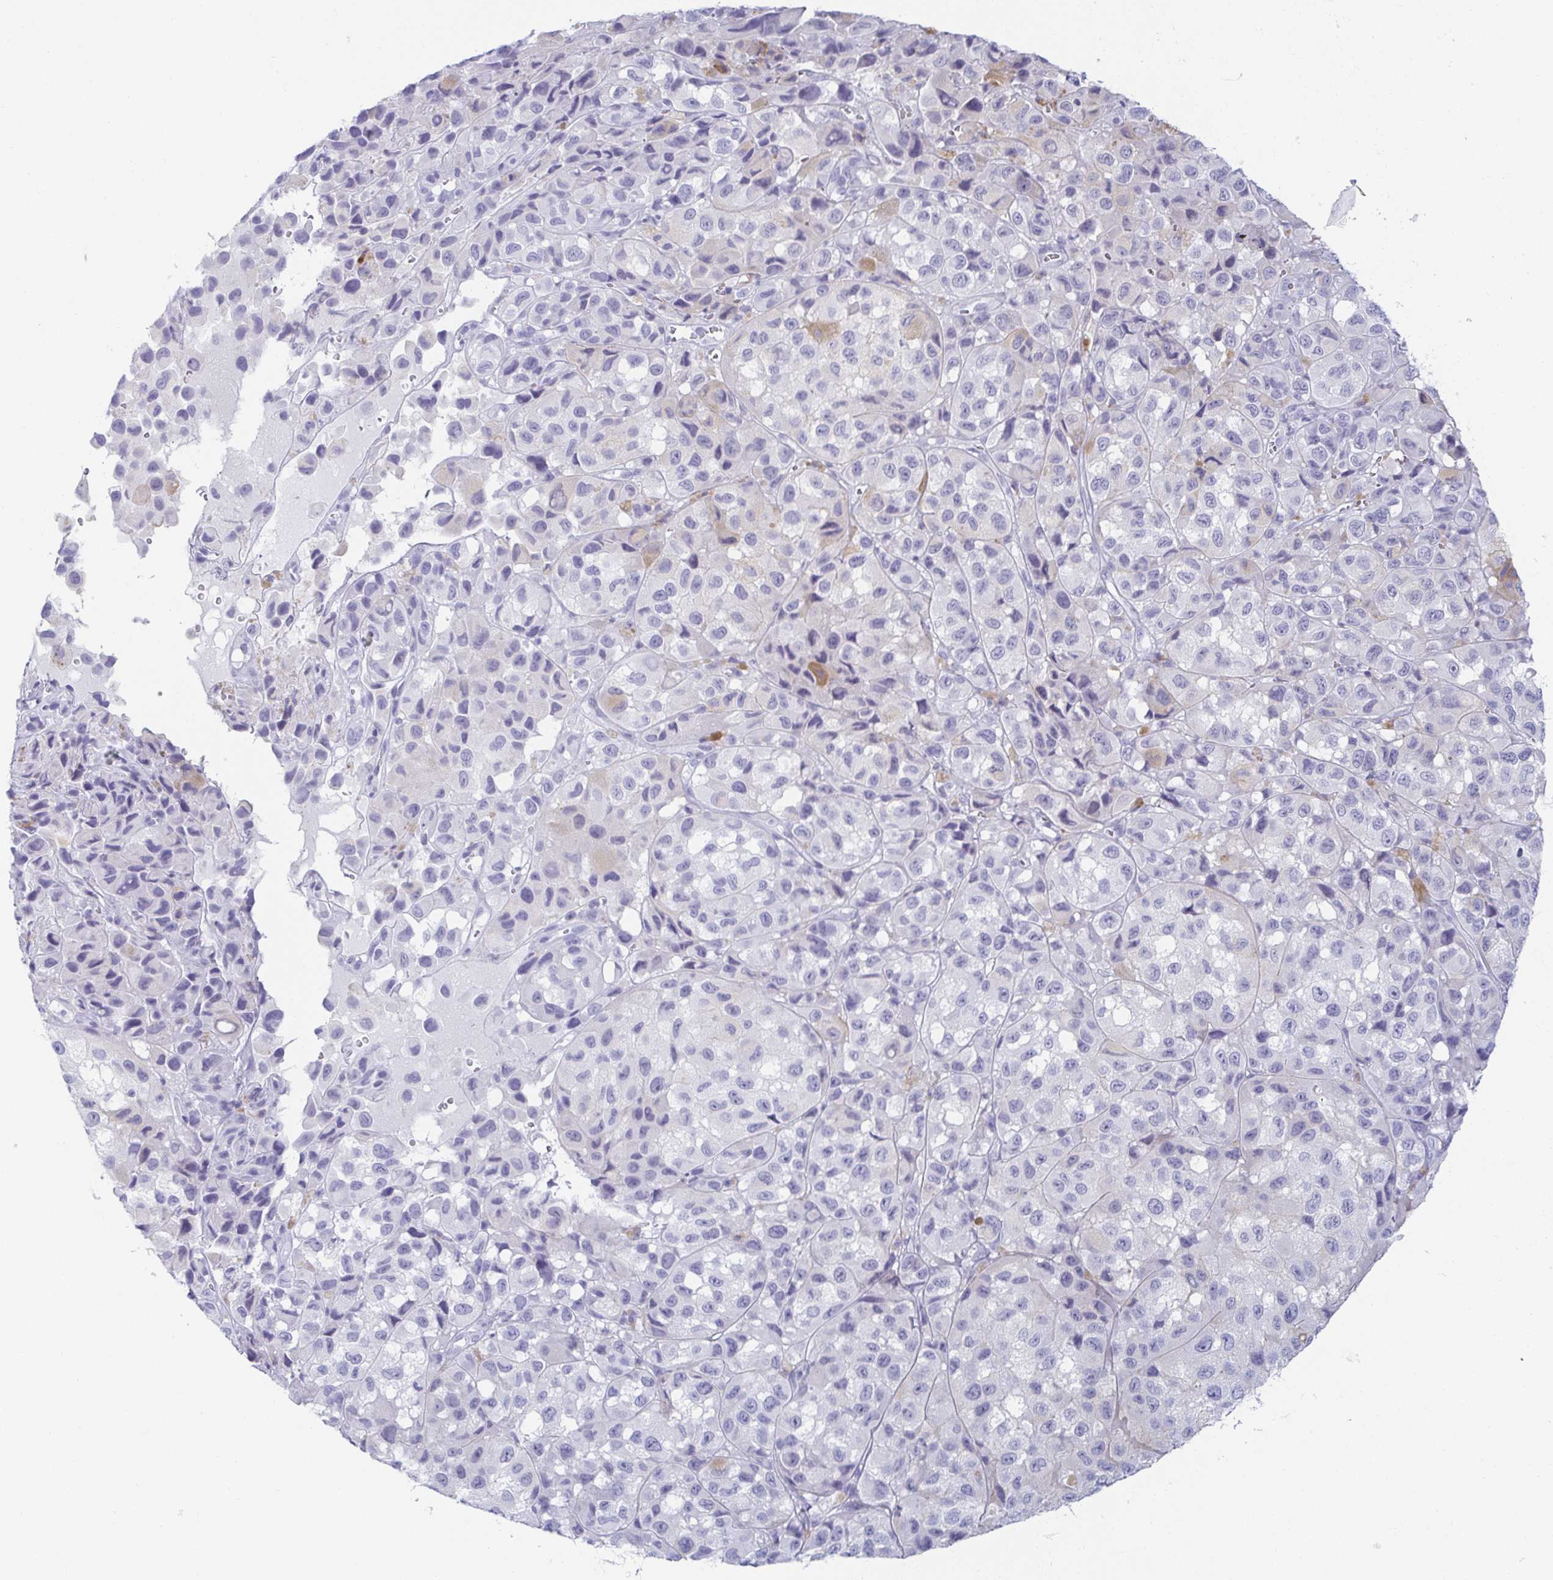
{"staining": {"intensity": "negative", "quantity": "none", "location": "none"}, "tissue": "melanoma", "cell_type": "Tumor cells", "image_type": "cancer", "snomed": [{"axis": "morphology", "description": "Malignant melanoma, NOS"}, {"axis": "topography", "description": "Skin"}], "caption": "Melanoma was stained to show a protein in brown. There is no significant positivity in tumor cells.", "gene": "ZG16B", "patient": {"sex": "male", "age": 93}}